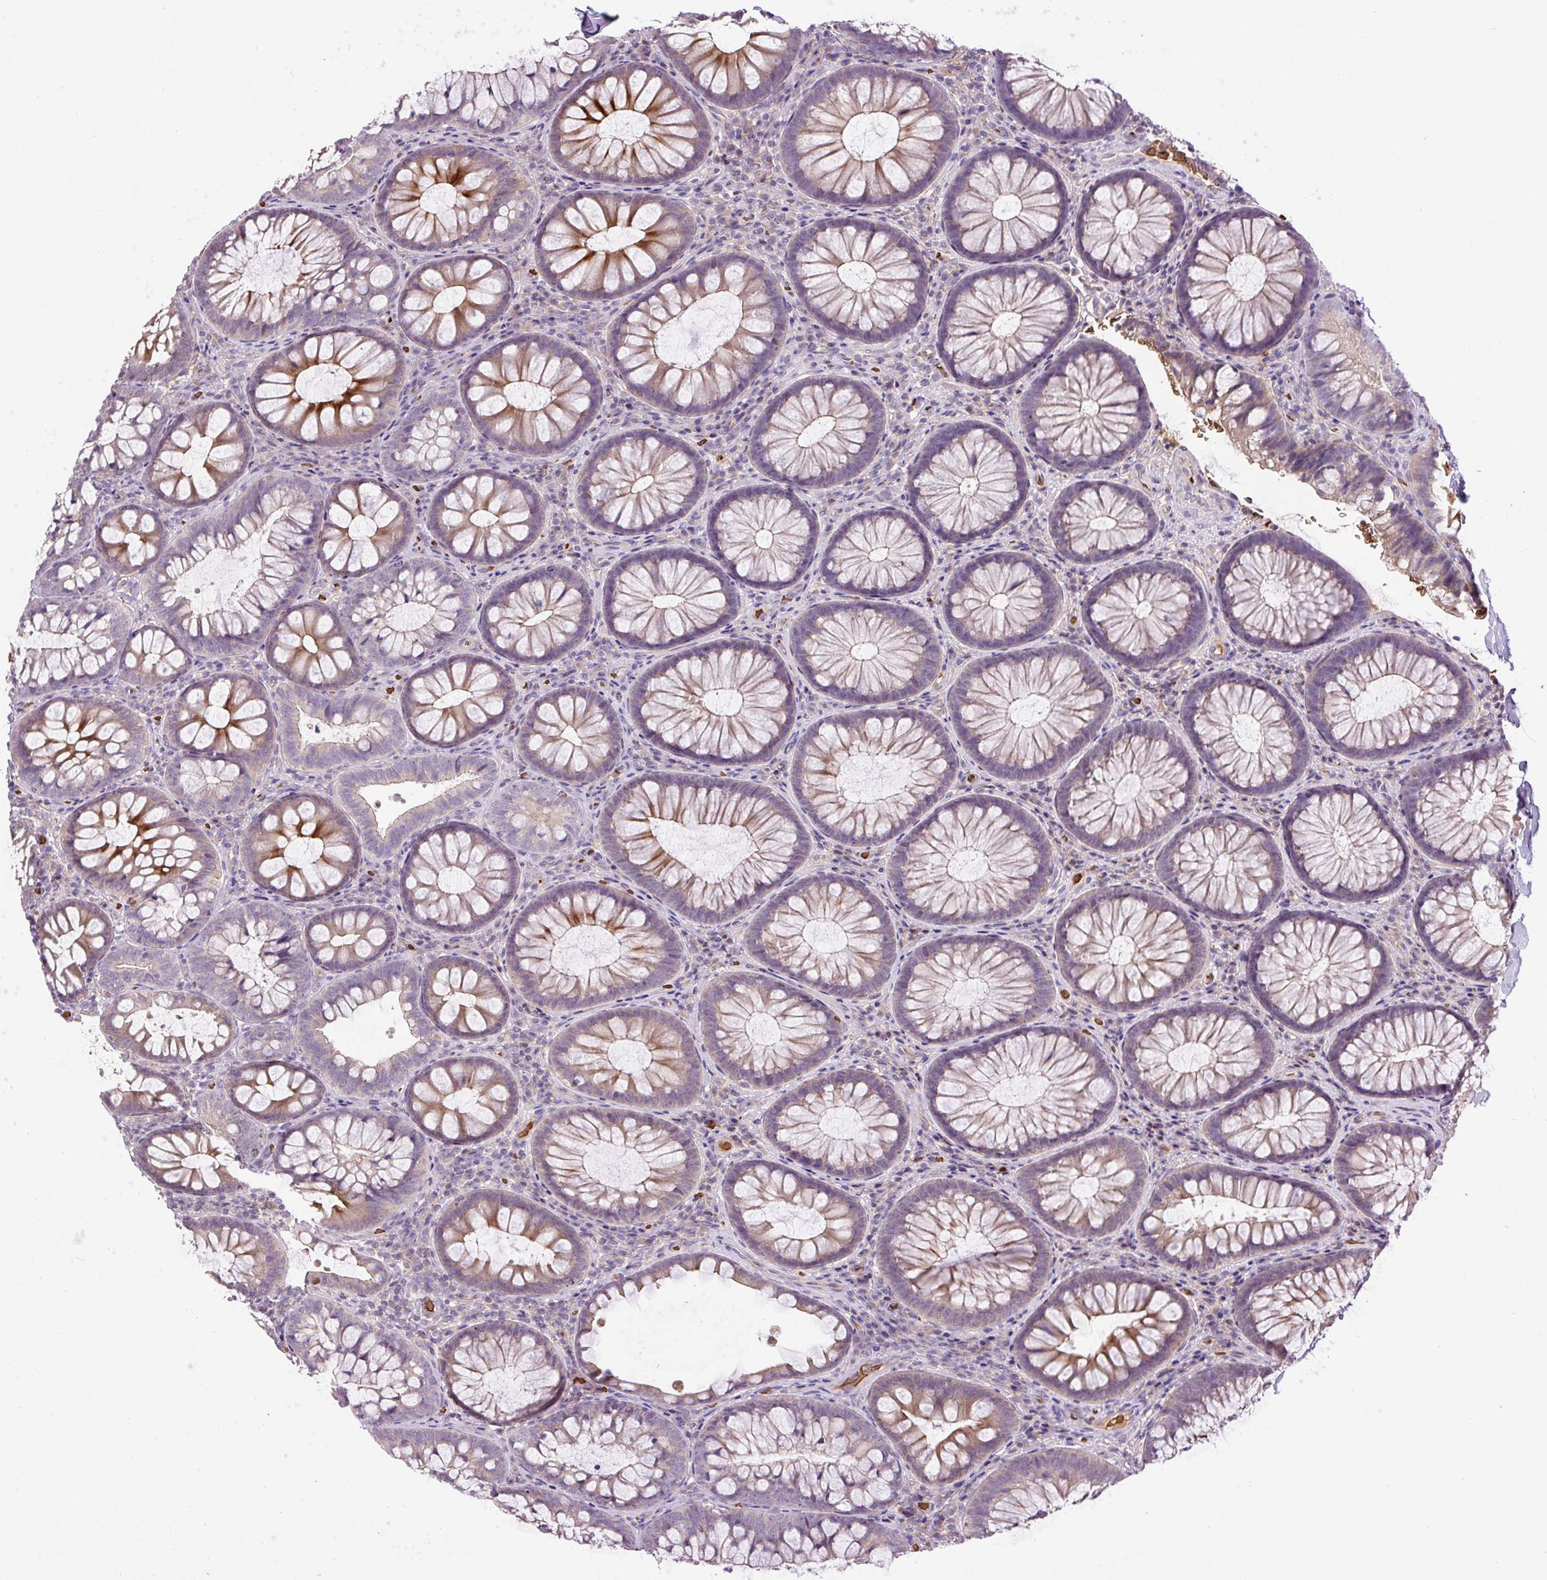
{"staining": {"intensity": "negative", "quantity": "none", "location": "none"}, "tissue": "colon", "cell_type": "Endothelial cells", "image_type": "normal", "snomed": [{"axis": "morphology", "description": "Normal tissue, NOS"}, {"axis": "morphology", "description": "Adenoma, NOS"}, {"axis": "topography", "description": "Soft tissue"}, {"axis": "topography", "description": "Colon"}], "caption": "Immunohistochemistry (IHC) image of benign colon stained for a protein (brown), which shows no positivity in endothelial cells.", "gene": "CXCL13", "patient": {"sex": "male", "age": 47}}